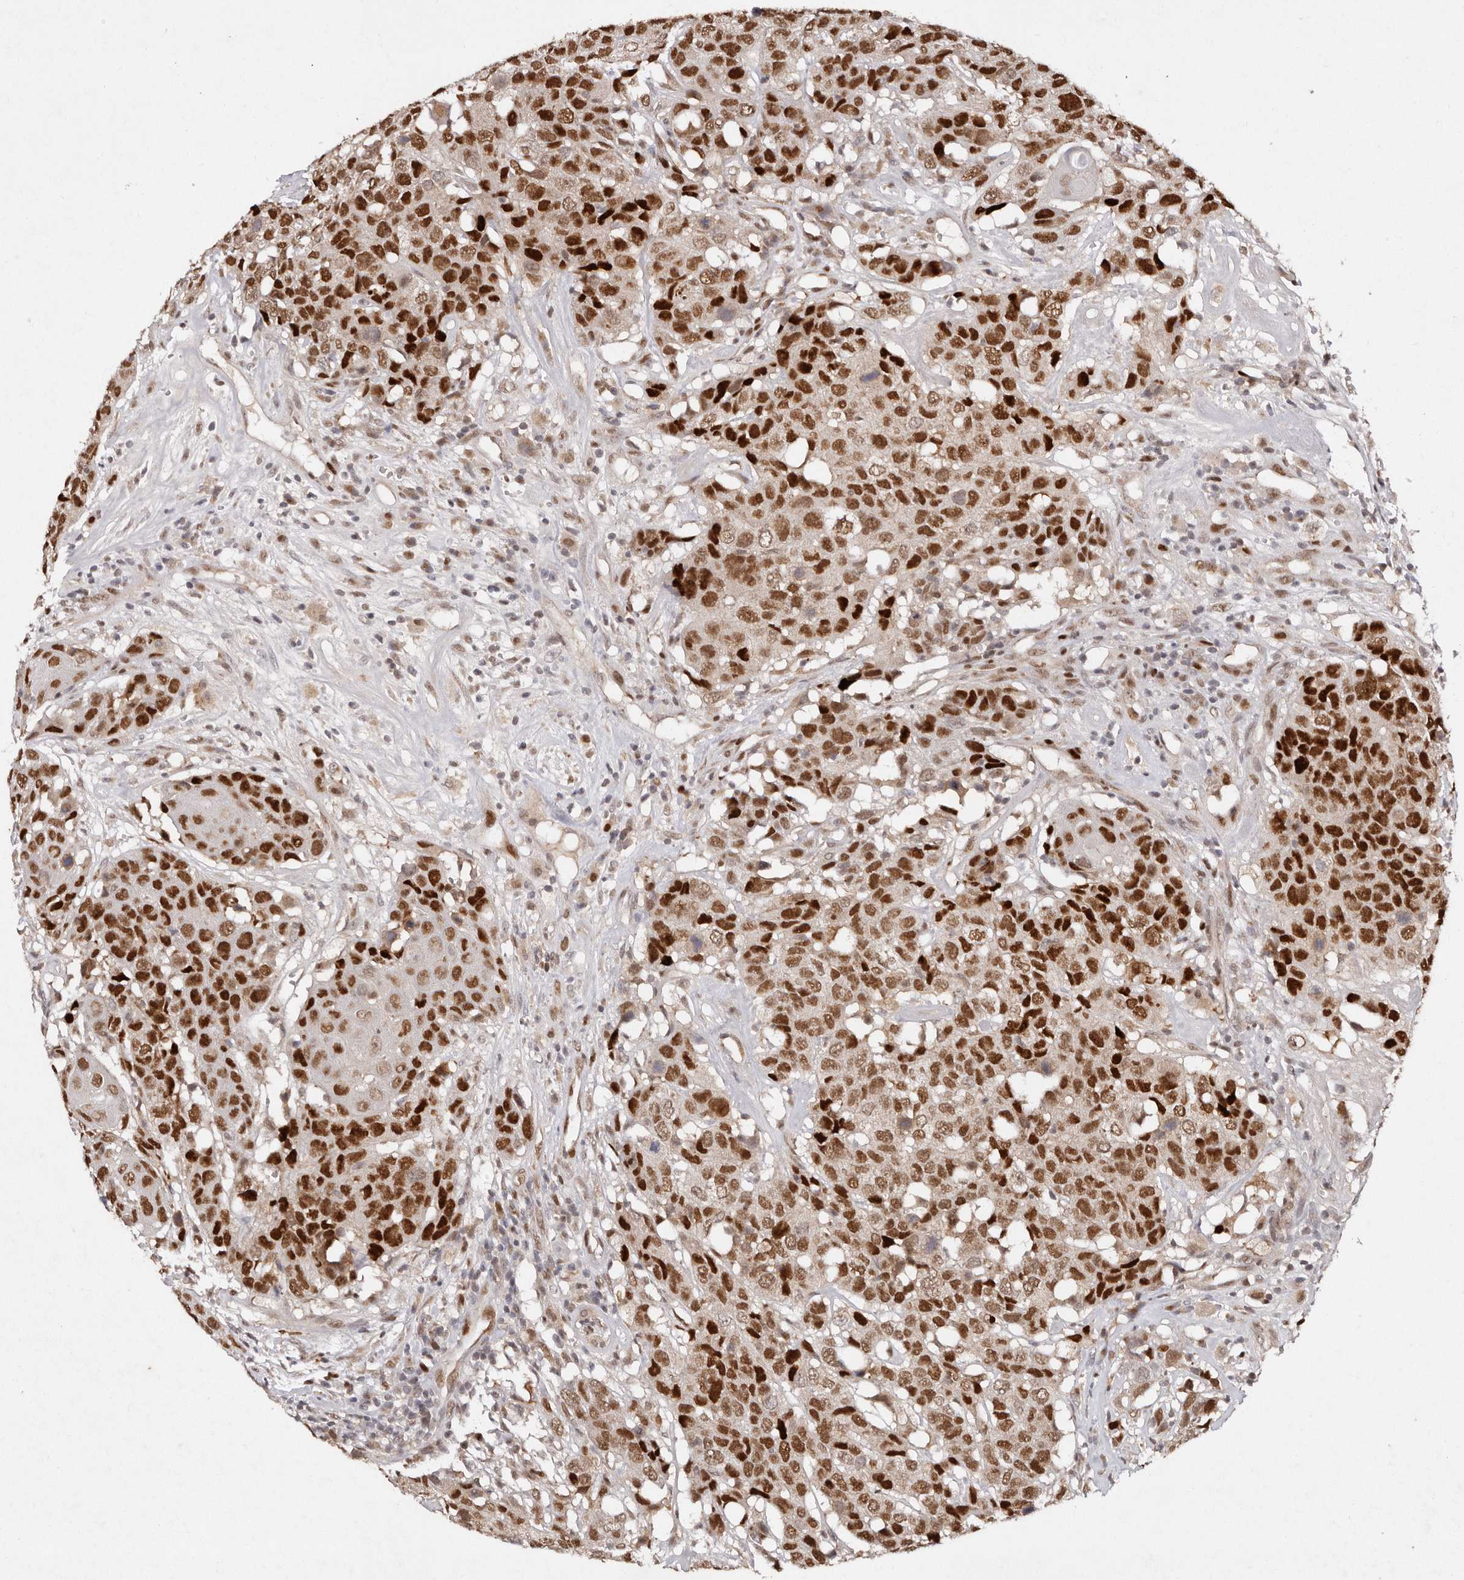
{"staining": {"intensity": "strong", "quantity": ">75%", "location": "nuclear"}, "tissue": "head and neck cancer", "cell_type": "Tumor cells", "image_type": "cancer", "snomed": [{"axis": "morphology", "description": "Squamous cell carcinoma, NOS"}, {"axis": "topography", "description": "Head-Neck"}], "caption": "Human head and neck squamous cell carcinoma stained with a brown dye exhibits strong nuclear positive staining in about >75% of tumor cells.", "gene": "KLF7", "patient": {"sex": "male", "age": 66}}